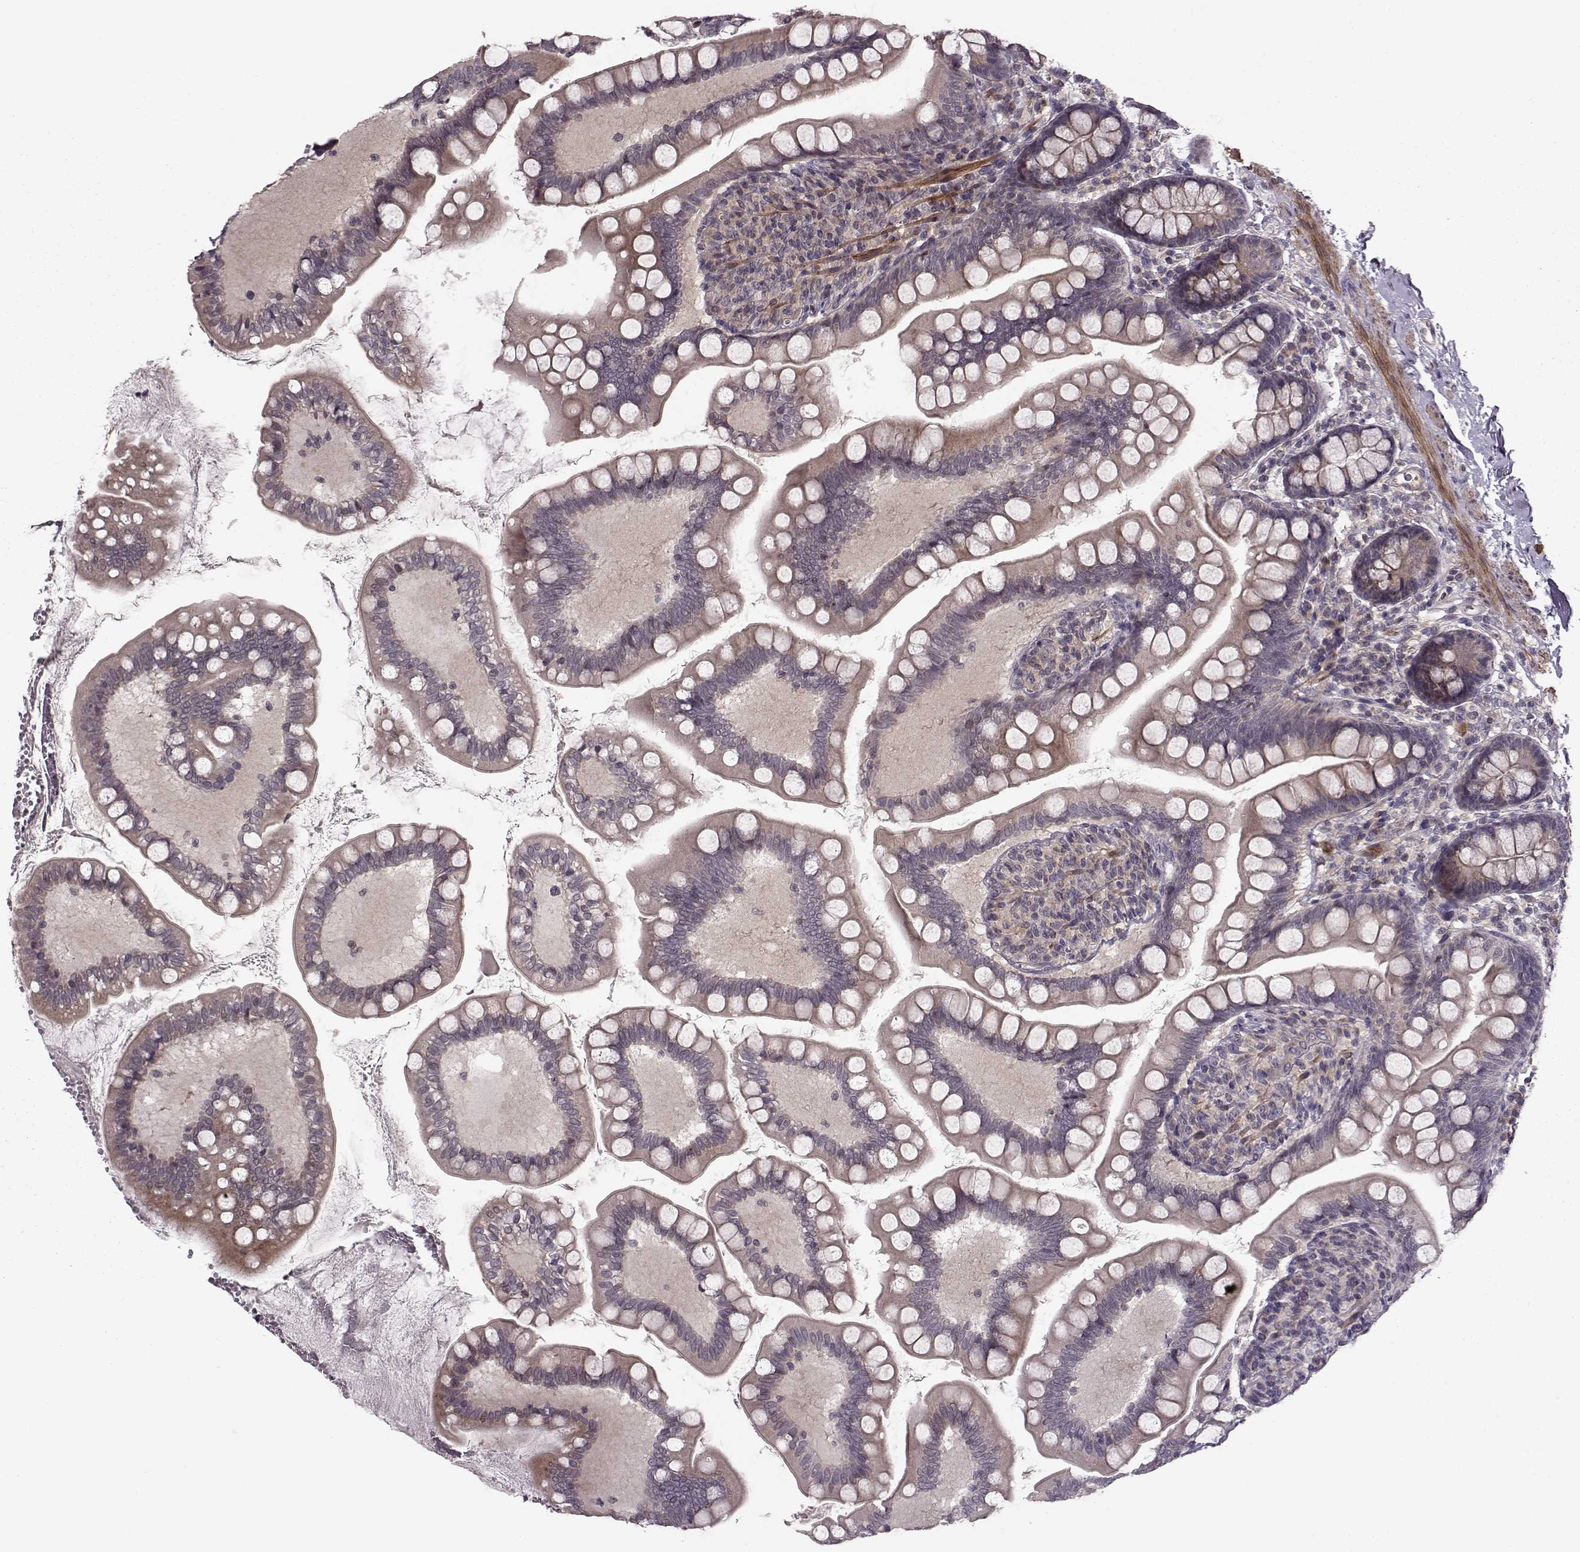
{"staining": {"intensity": "weak", "quantity": "<25%", "location": "cytoplasmic/membranous"}, "tissue": "small intestine", "cell_type": "Glandular cells", "image_type": "normal", "snomed": [{"axis": "morphology", "description": "Normal tissue, NOS"}, {"axis": "topography", "description": "Small intestine"}], "caption": "High magnification brightfield microscopy of benign small intestine stained with DAB (brown) and counterstained with hematoxylin (blue): glandular cells show no significant staining. (Brightfield microscopy of DAB immunohistochemistry (IHC) at high magnification).", "gene": "SLAIN2", "patient": {"sex": "female", "age": 56}}